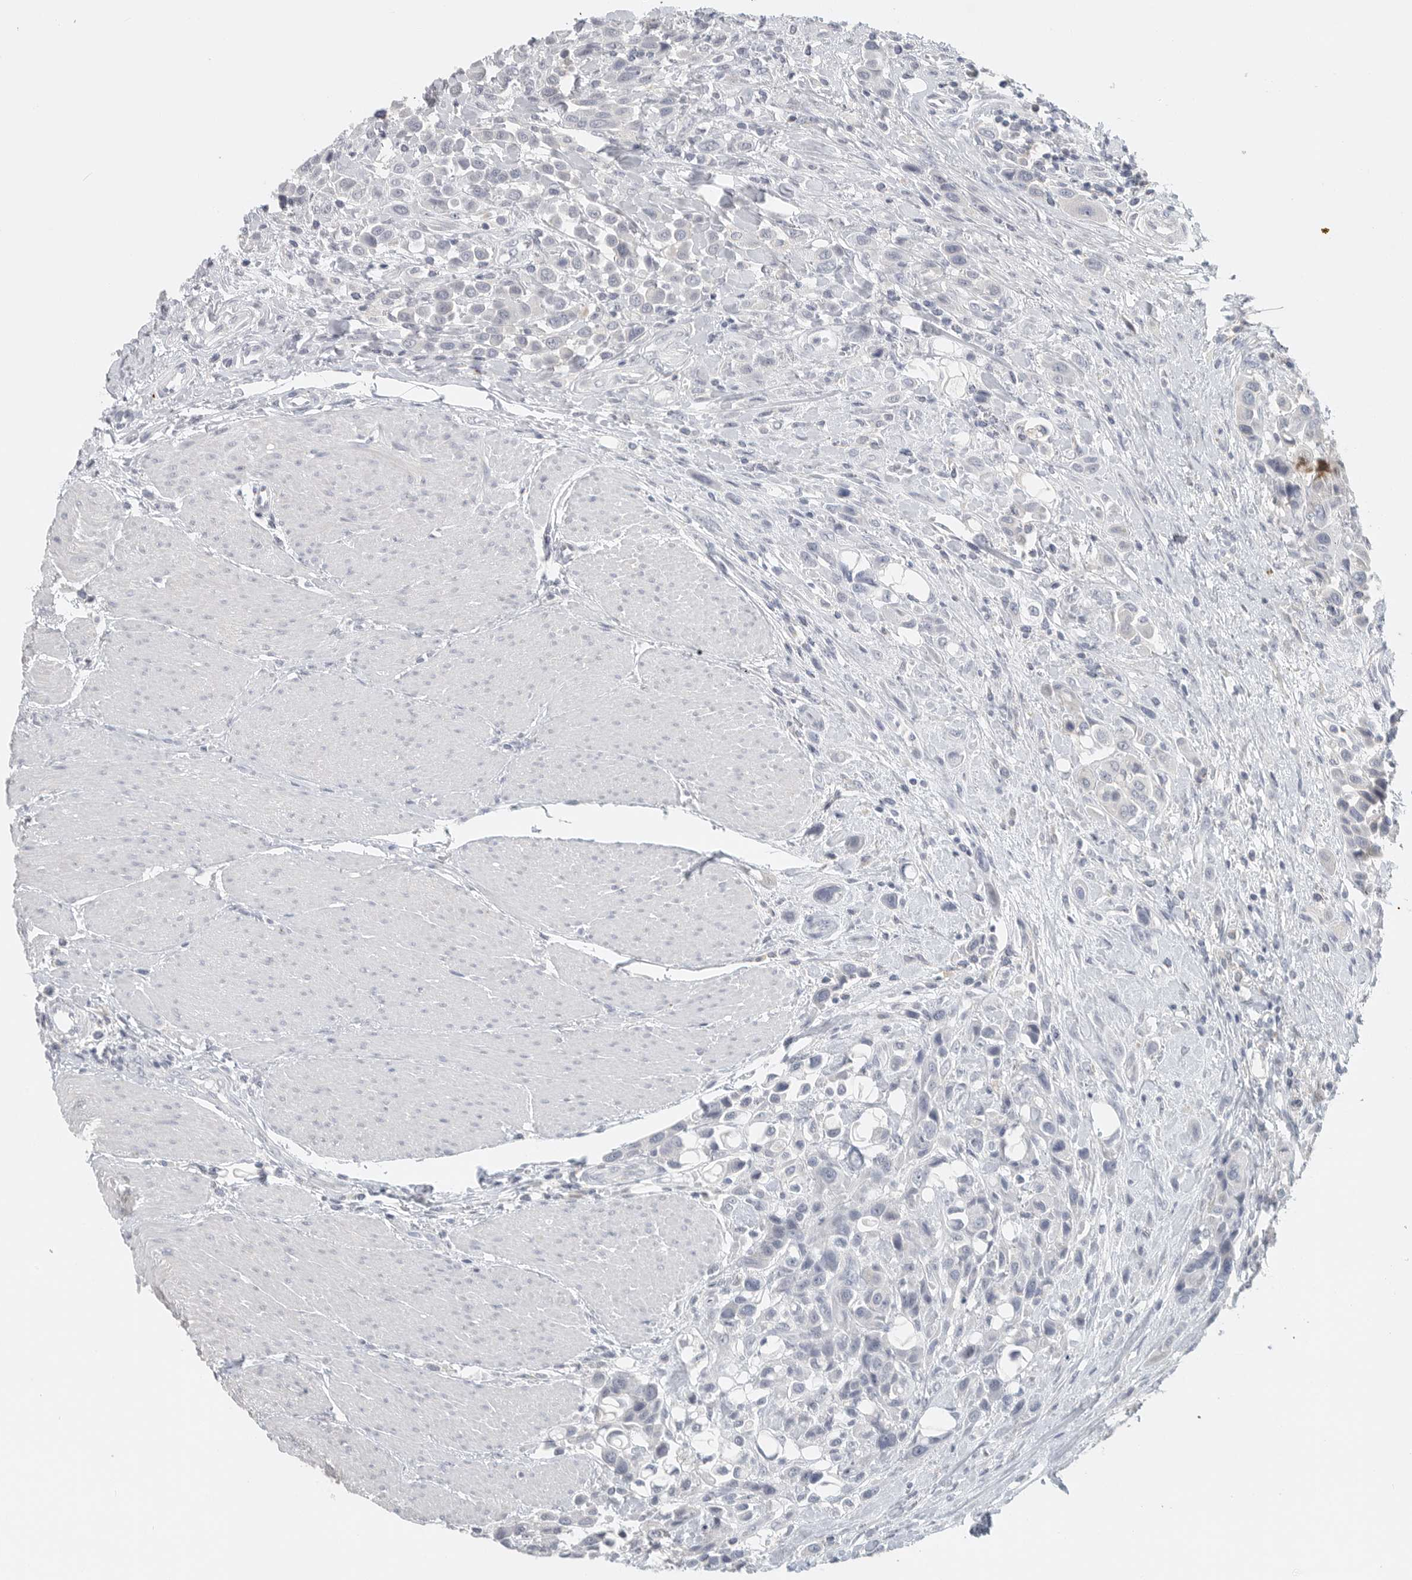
{"staining": {"intensity": "negative", "quantity": "none", "location": "none"}, "tissue": "urothelial cancer", "cell_type": "Tumor cells", "image_type": "cancer", "snomed": [{"axis": "morphology", "description": "Urothelial carcinoma, High grade"}, {"axis": "topography", "description": "Urinary bladder"}], "caption": "Immunohistochemical staining of human urothelial carcinoma (high-grade) demonstrates no significant expression in tumor cells.", "gene": "PAM", "patient": {"sex": "male", "age": 50}}